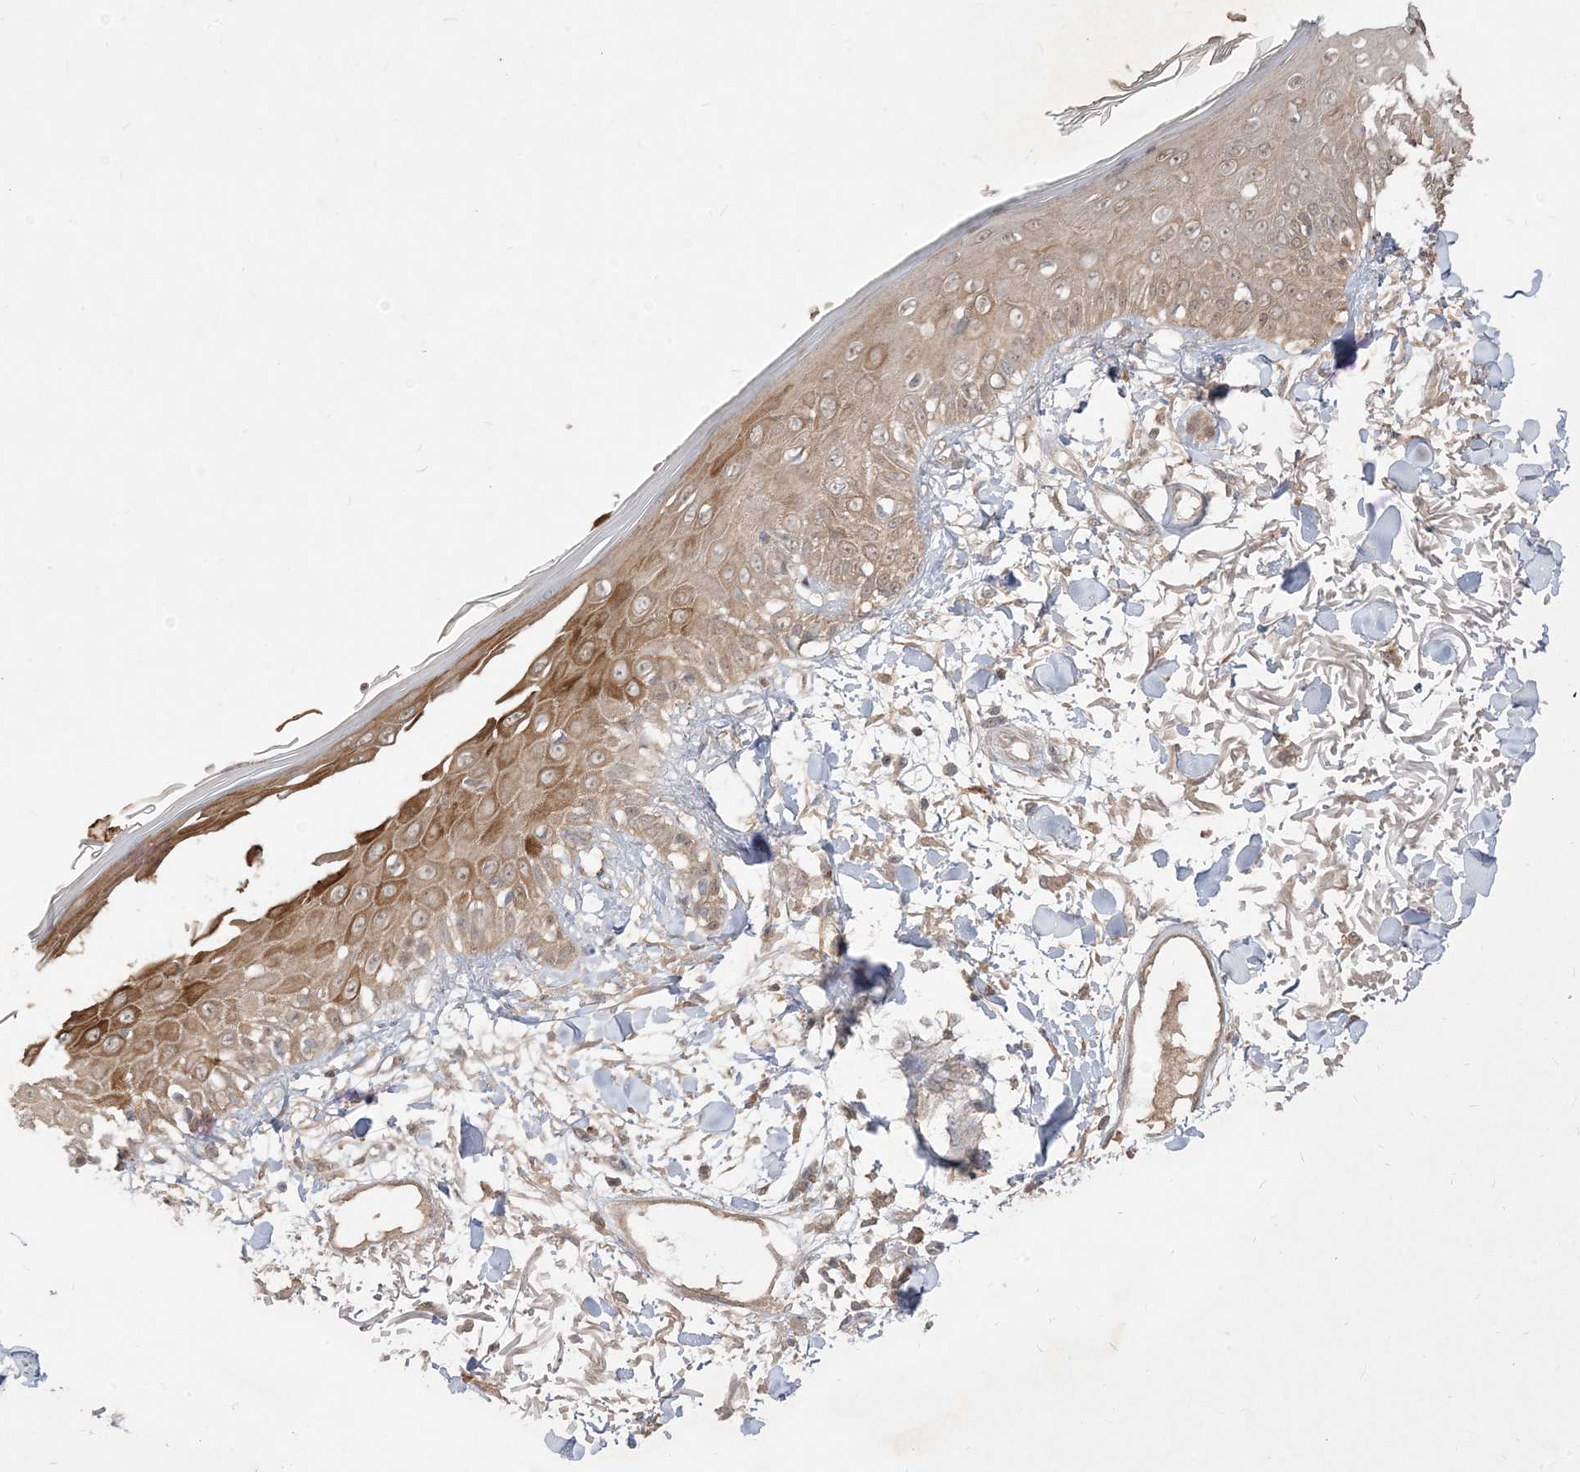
{"staining": {"intensity": "negative", "quantity": "none", "location": "none"}, "tissue": "skin", "cell_type": "Fibroblasts", "image_type": "normal", "snomed": [{"axis": "morphology", "description": "Normal tissue, NOS"}, {"axis": "morphology", "description": "Squamous cell carcinoma, NOS"}, {"axis": "topography", "description": "Skin"}, {"axis": "topography", "description": "Peripheral nerve tissue"}], "caption": "This photomicrograph is of normal skin stained with immunohistochemistry to label a protein in brown with the nuclei are counter-stained blue. There is no staining in fibroblasts.", "gene": "TBCC", "patient": {"sex": "male", "age": 83}}